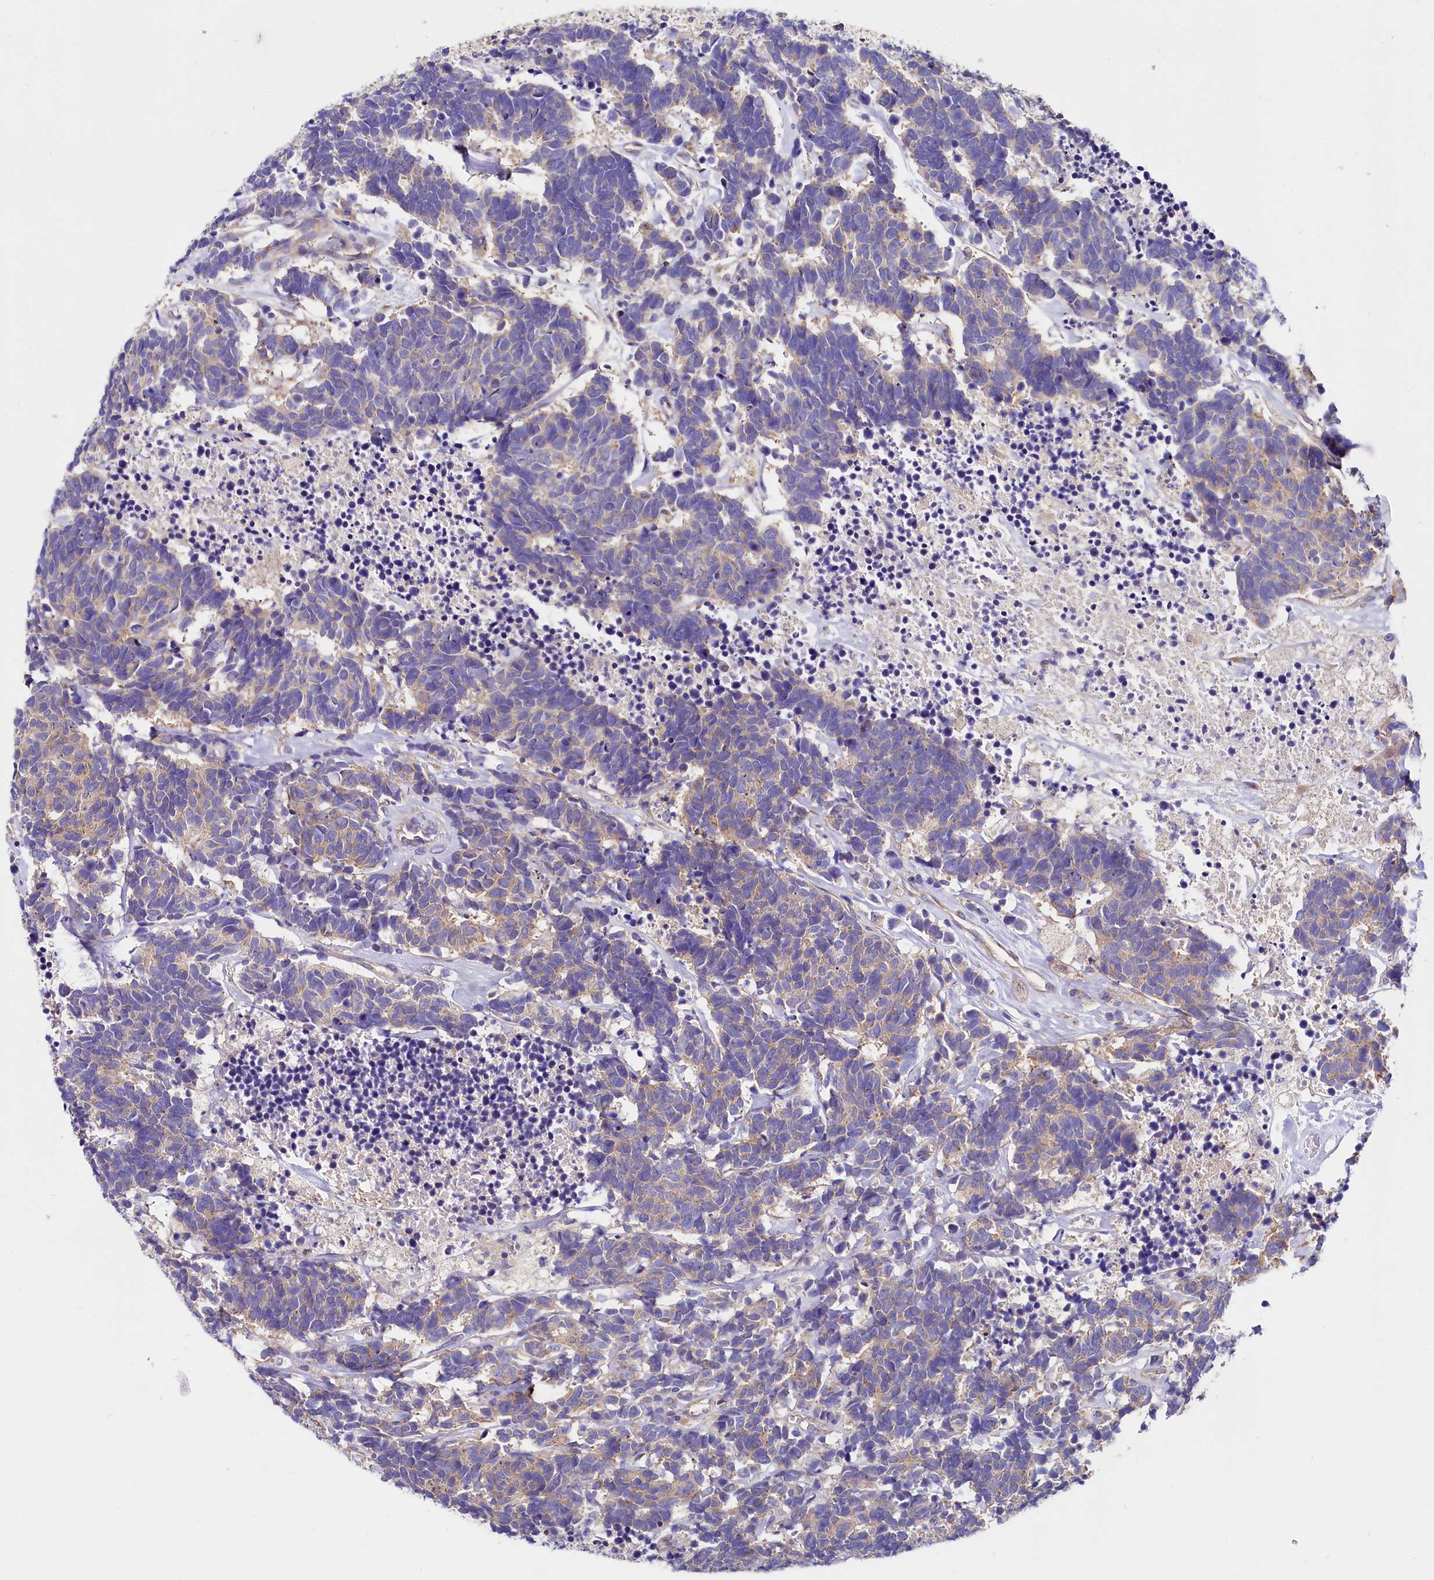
{"staining": {"intensity": "negative", "quantity": "none", "location": "none"}, "tissue": "carcinoid", "cell_type": "Tumor cells", "image_type": "cancer", "snomed": [{"axis": "morphology", "description": "Carcinoma, NOS"}, {"axis": "morphology", "description": "Carcinoid, malignant, NOS"}, {"axis": "topography", "description": "Urinary bladder"}], "caption": "Carcinoid was stained to show a protein in brown. There is no significant staining in tumor cells. The staining was performed using DAB to visualize the protein expression in brown, while the nuclei were stained in blue with hematoxylin (Magnification: 20x).", "gene": "QARS1", "patient": {"sex": "male", "age": 57}}